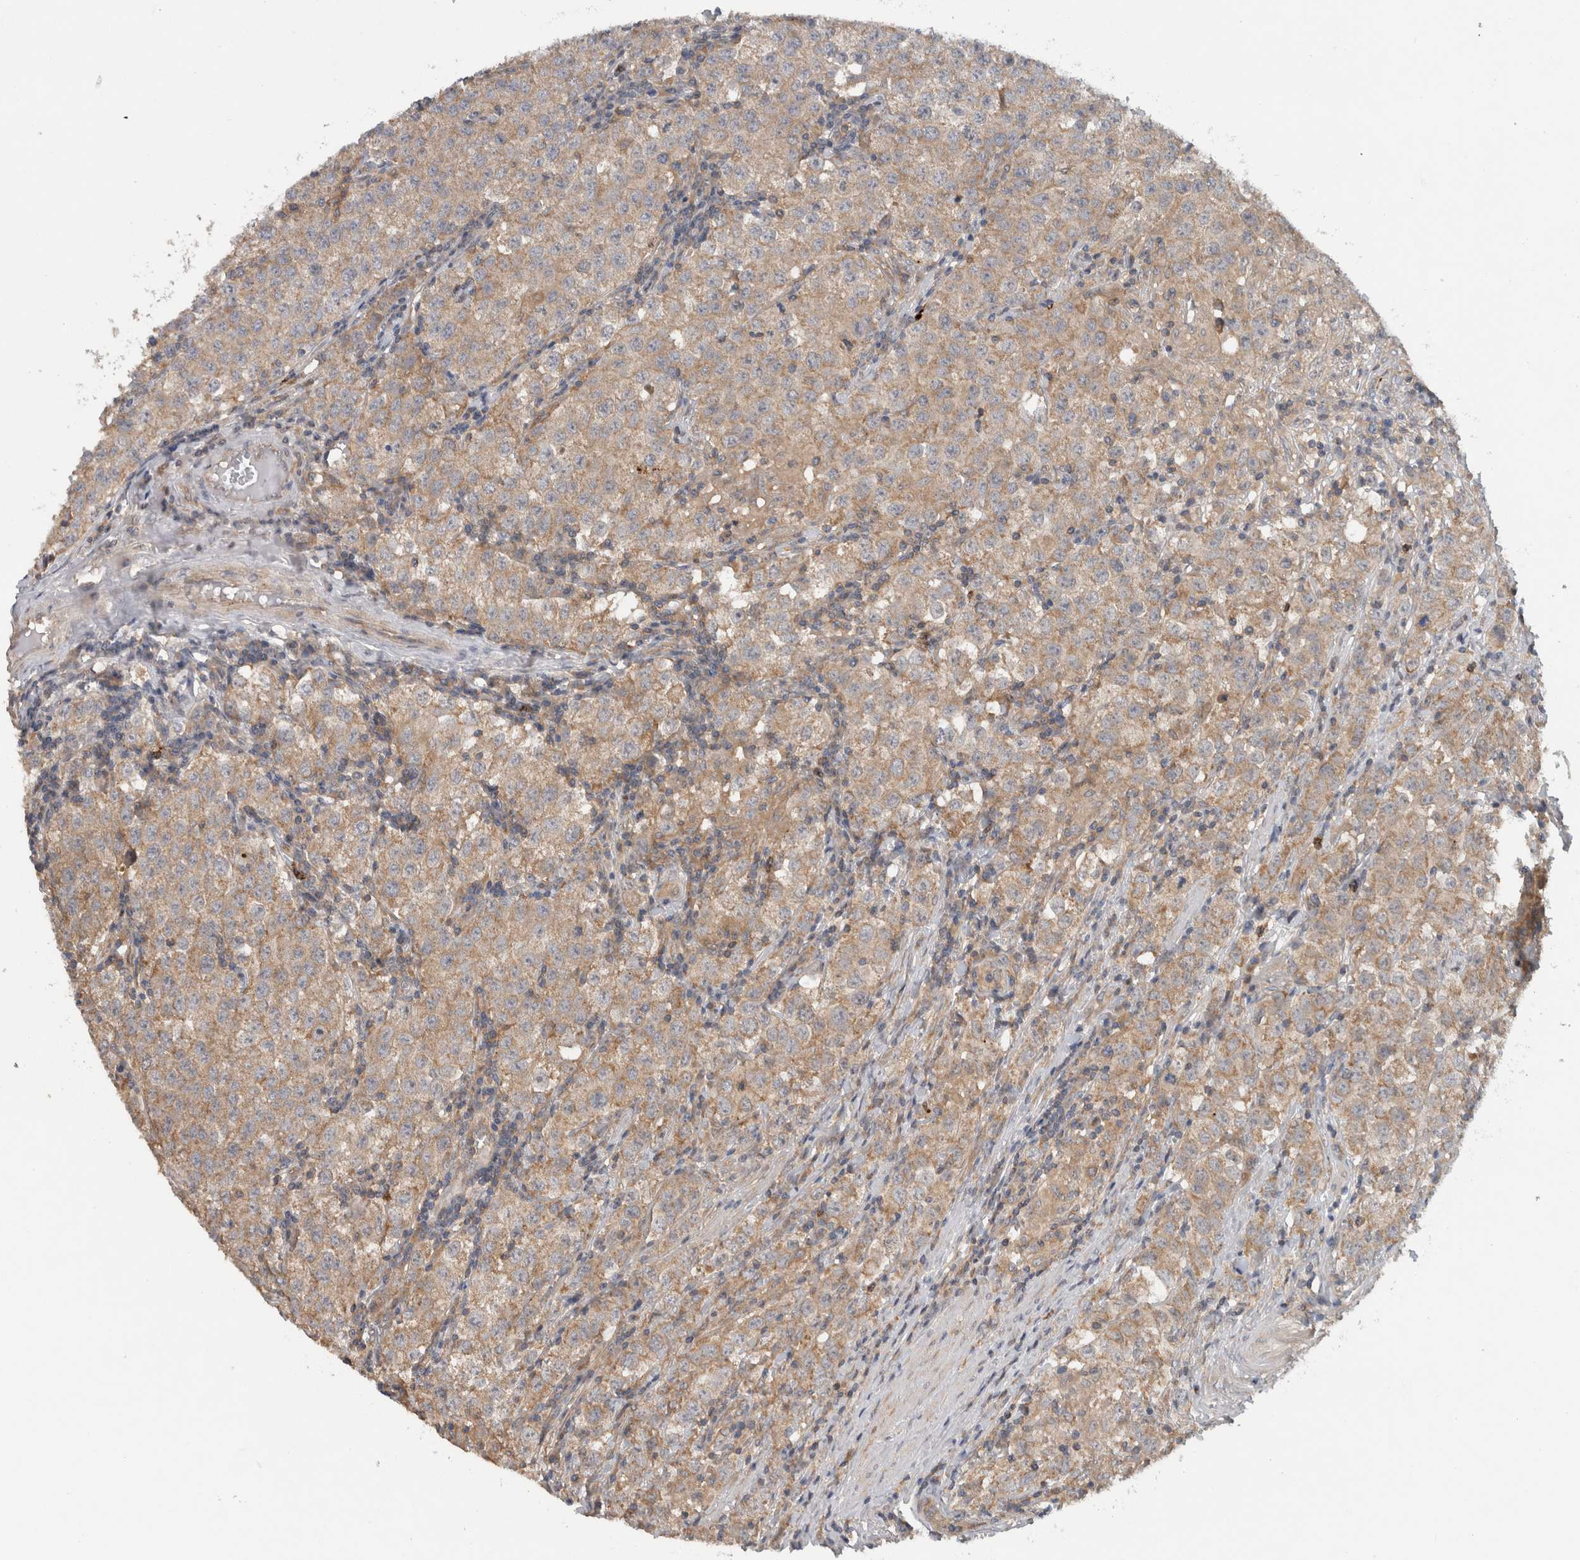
{"staining": {"intensity": "weak", "quantity": ">75%", "location": "cytoplasmic/membranous"}, "tissue": "testis cancer", "cell_type": "Tumor cells", "image_type": "cancer", "snomed": [{"axis": "morphology", "description": "Seminoma, NOS"}, {"axis": "morphology", "description": "Carcinoma, Embryonal, NOS"}, {"axis": "topography", "description": "Testis"}], "caption": "Tumor cells exhibit low levels of weak cytoplasmic/membranous positivity in approximately >75% of cells in testis seminoma.", "gene": "TARBP1", "patient": {"sex": "male", "age": 43}}